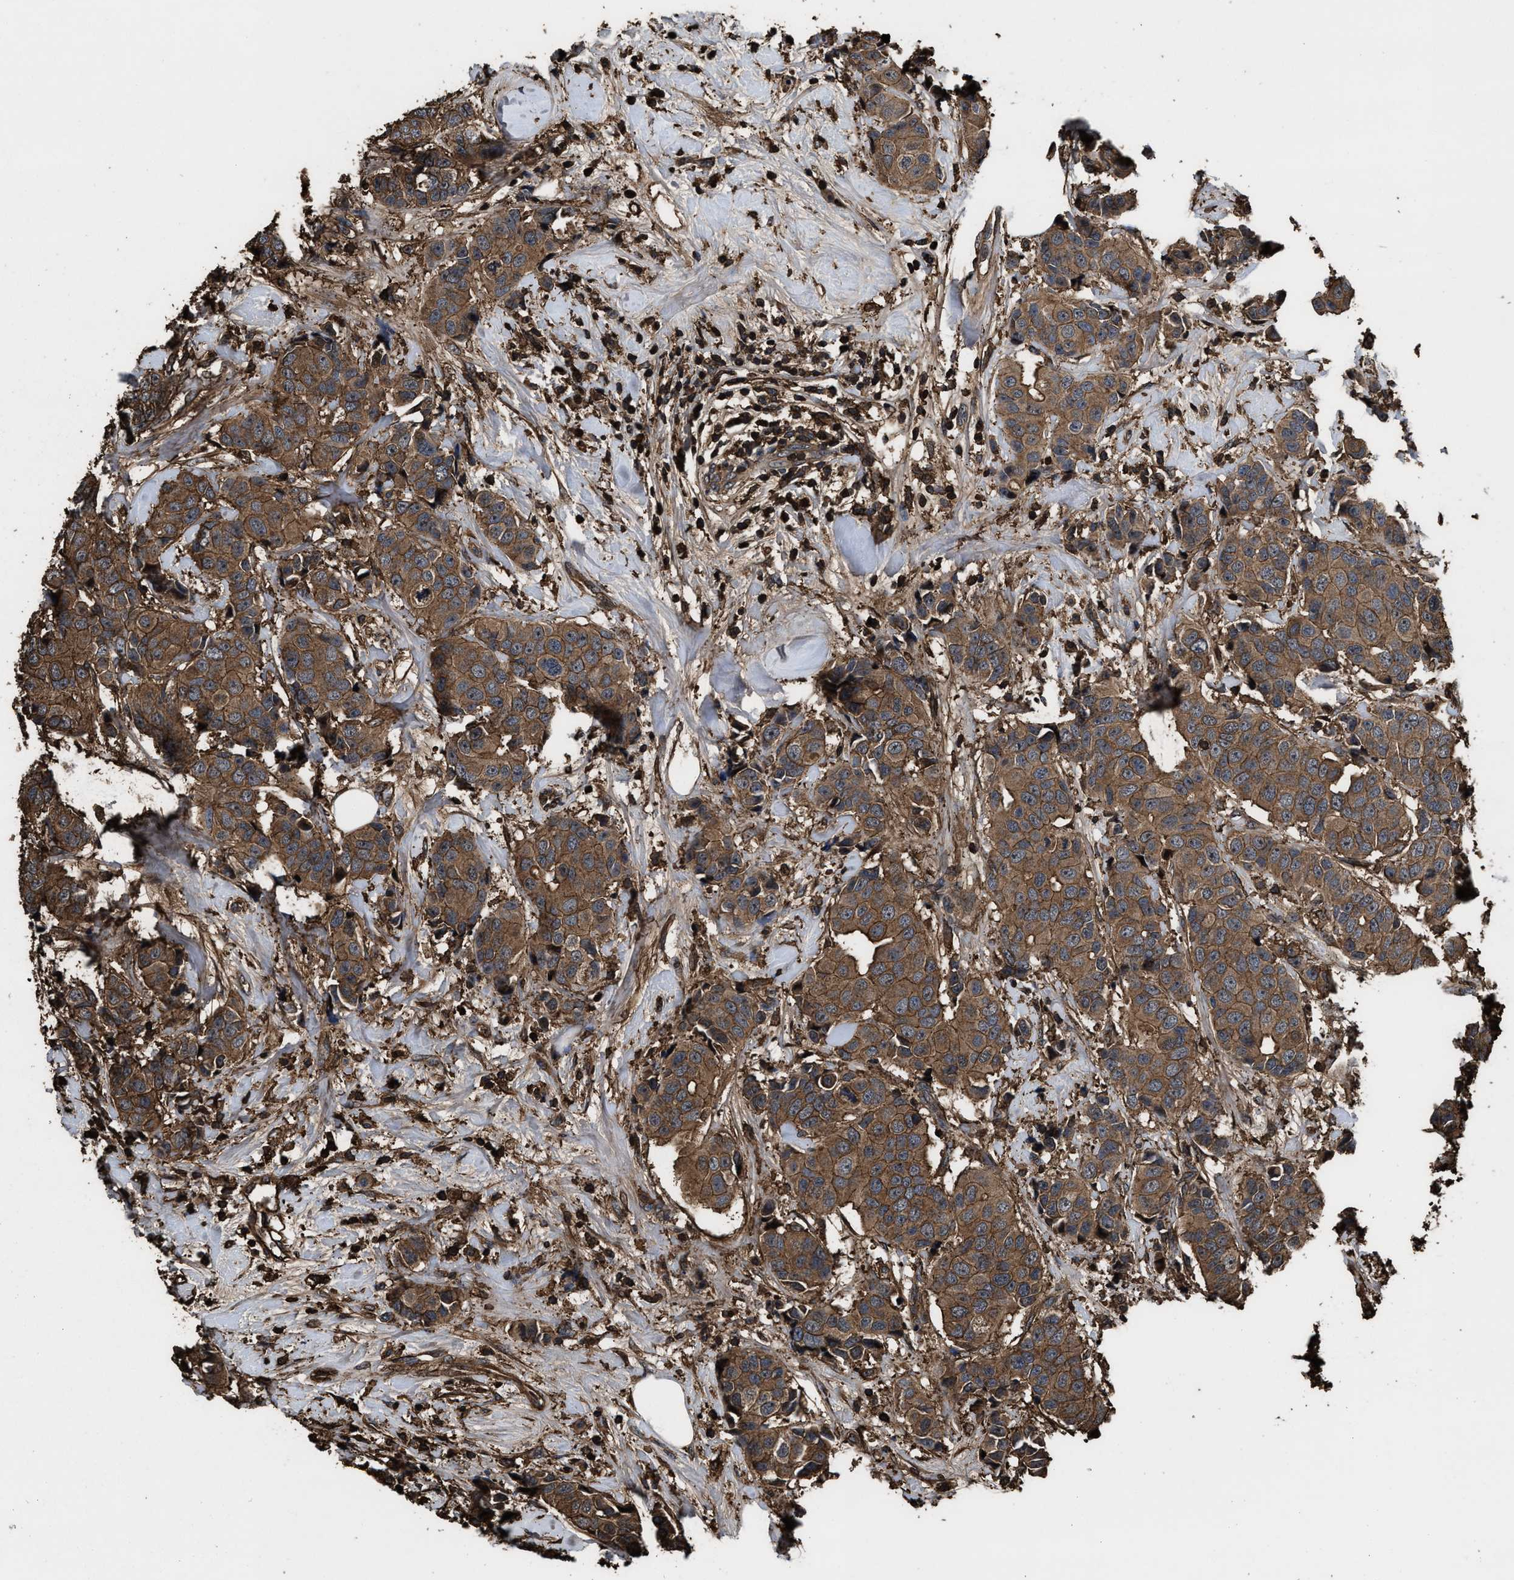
{"staining": {"intensity": "moderate", "quantity": ">75%", "location": "cytoplasmic/membranous"}, "tissue": "breast cancer", "cell_type": "Tumor cells", "image_type": "cancer", "snomed": [{"axis": "morphology", "description": "Normal tissue, NOS"}, {"axis": "morphology", "description": "Duct carcinoma"}, {"axis": "topography", "description": "Breast"}], "caption": "DAB immunohistochemical staining of human breast invasive ductal carcinoma exhibits moderate cytoplasmic/membranous protein expression in about >75% of tumor cells. (DAB = brown stain, brightfield microscopy at high magnification).", "gene": "KBTBD2", "patient": {"sex": "female", "age": 39}}